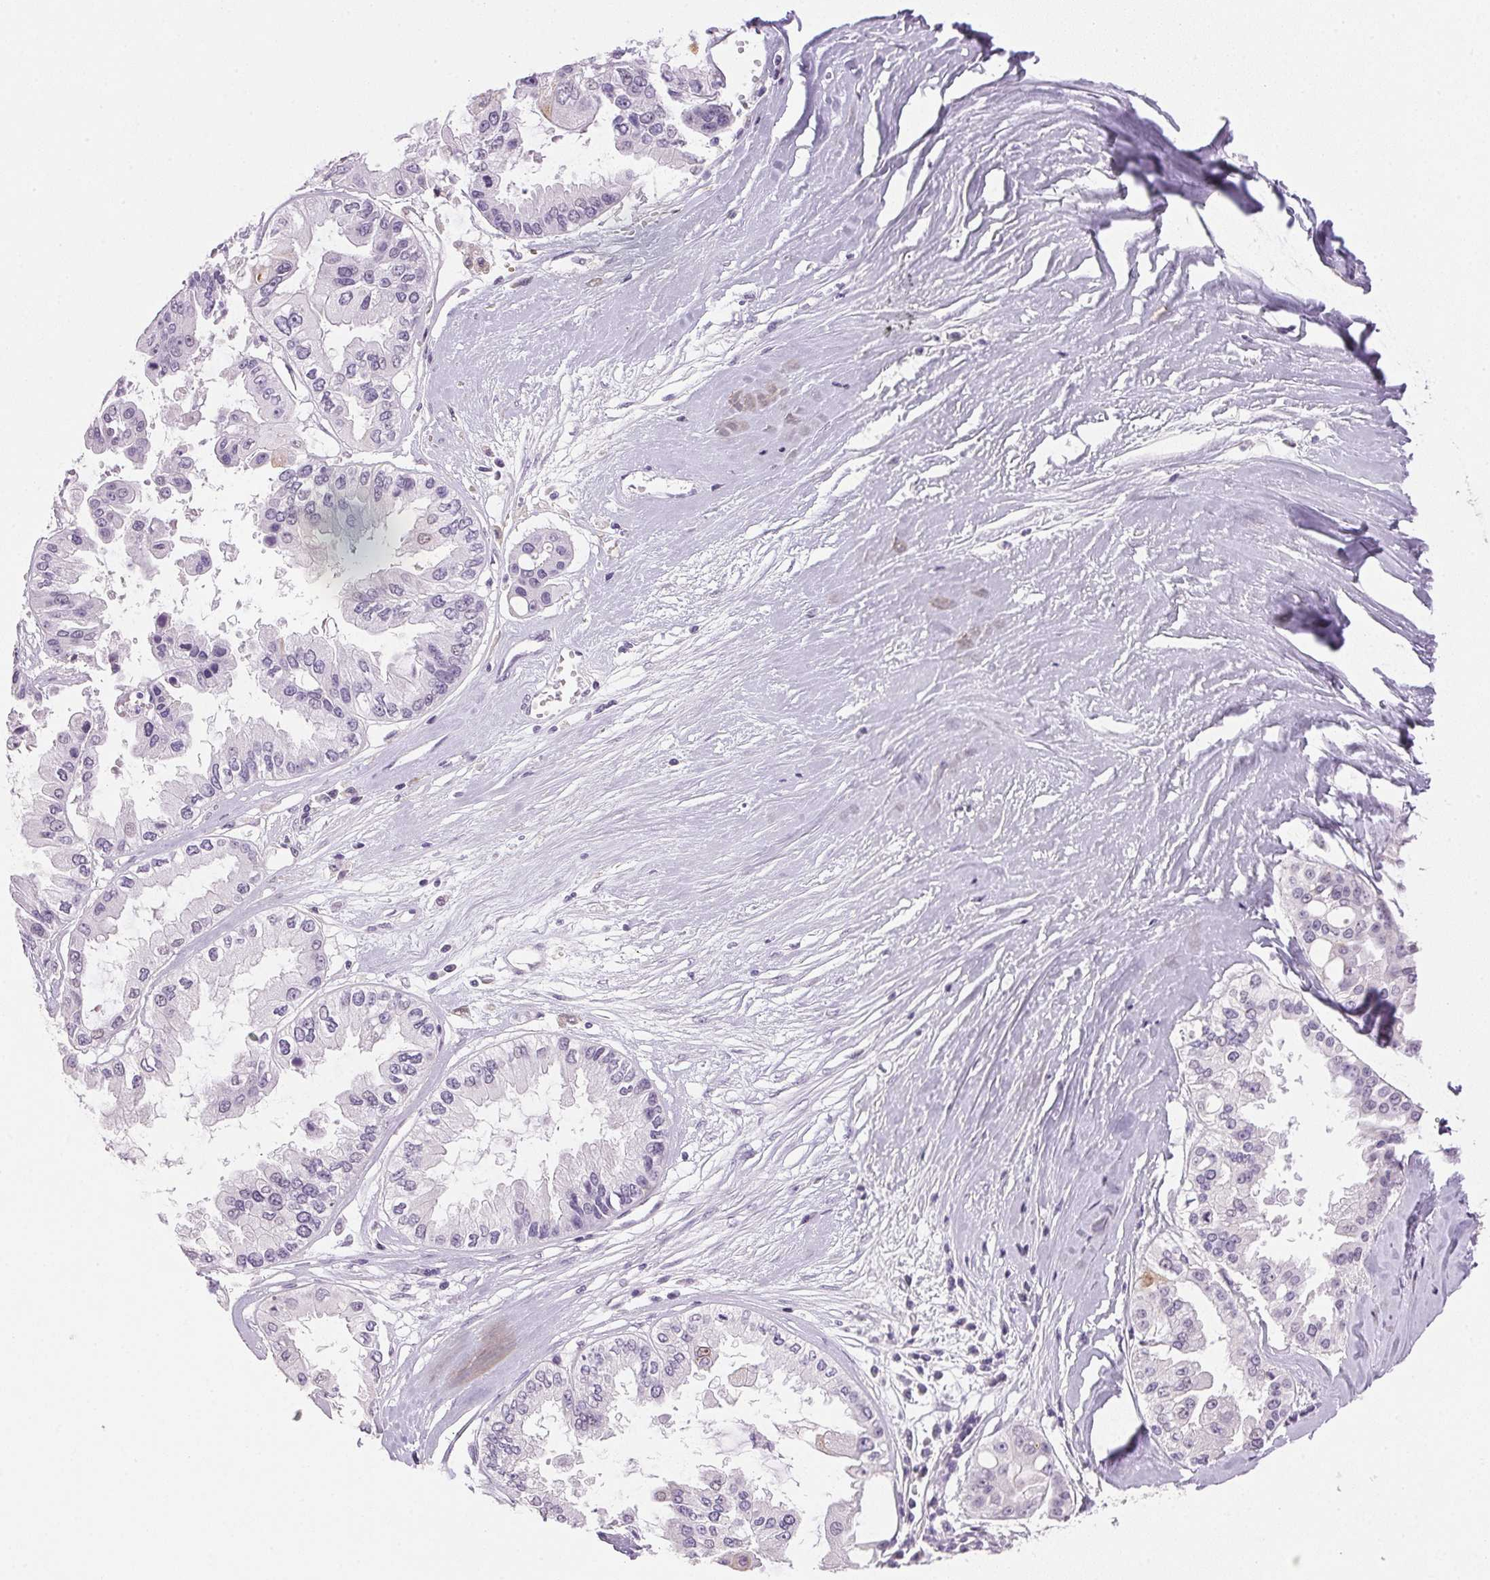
{"staining": {"intensity": "moderate", "quantity": "<25%", "location": "cytoplasmic/membranous"}, "tissue": "ovarian cancer", "cell_type": "Tumor cells", "image_type": "cancer", "snomed": [{"axis": "morphology", "description": "Cystadenocarcinoma, serous, NOS"}, {"axis": "topography", "description": "Ovary"}], "caption": "Protein analysis of ovarian cancer tissue displays moderate cytoplasmic/membranous expression in about <25% of tumor cells. The protein is stained brown, and the nuclei are stained in blue (DAB IHC with brightfield microscopy, high magnification).", "gene": "IGFBP1", "patient": {"sex": "female", "age": 56}}